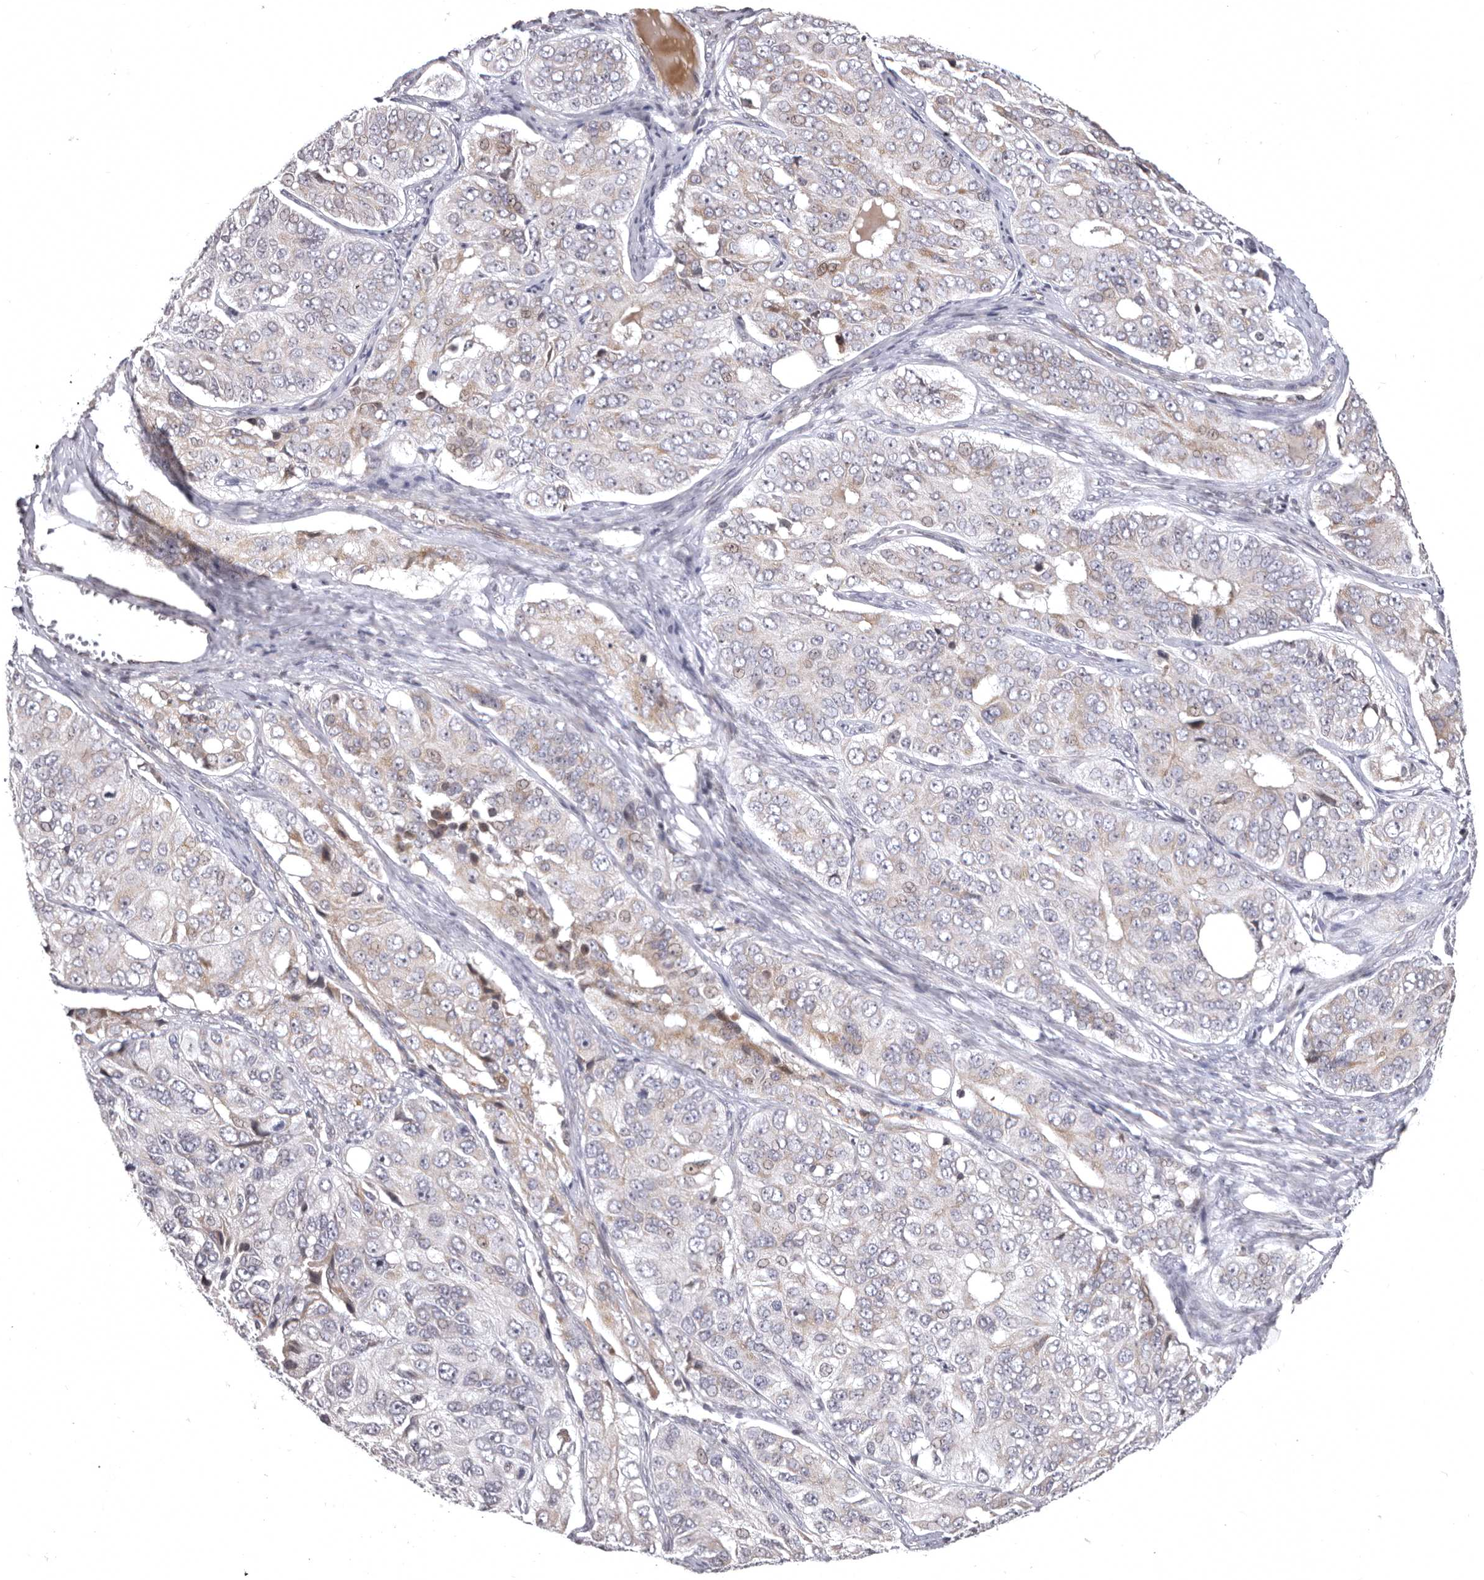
{"staining": {"intensity": "moderate", "quantity": "25%-75%", "location": "cytoplasmic/membranous,nuclear"}, "tissue": "ovarian cancer", "cell_type": "Tumor cells", "image_type": "cancer", "snomed": [{"axis": "morphology", "description": "Carcinoma, endometroid"}, {"axis": "topography", "description": "Ovary"}], "caption": "A photomicrograph of human ovarian cancer (endometroid carcinoma) stained for a protein reveals moderate cytoplasmic/membranous and nuclear brown staining in tumor cells.", "gene": "AZIN1", "patient": {"sex": "female", "age": 51}}